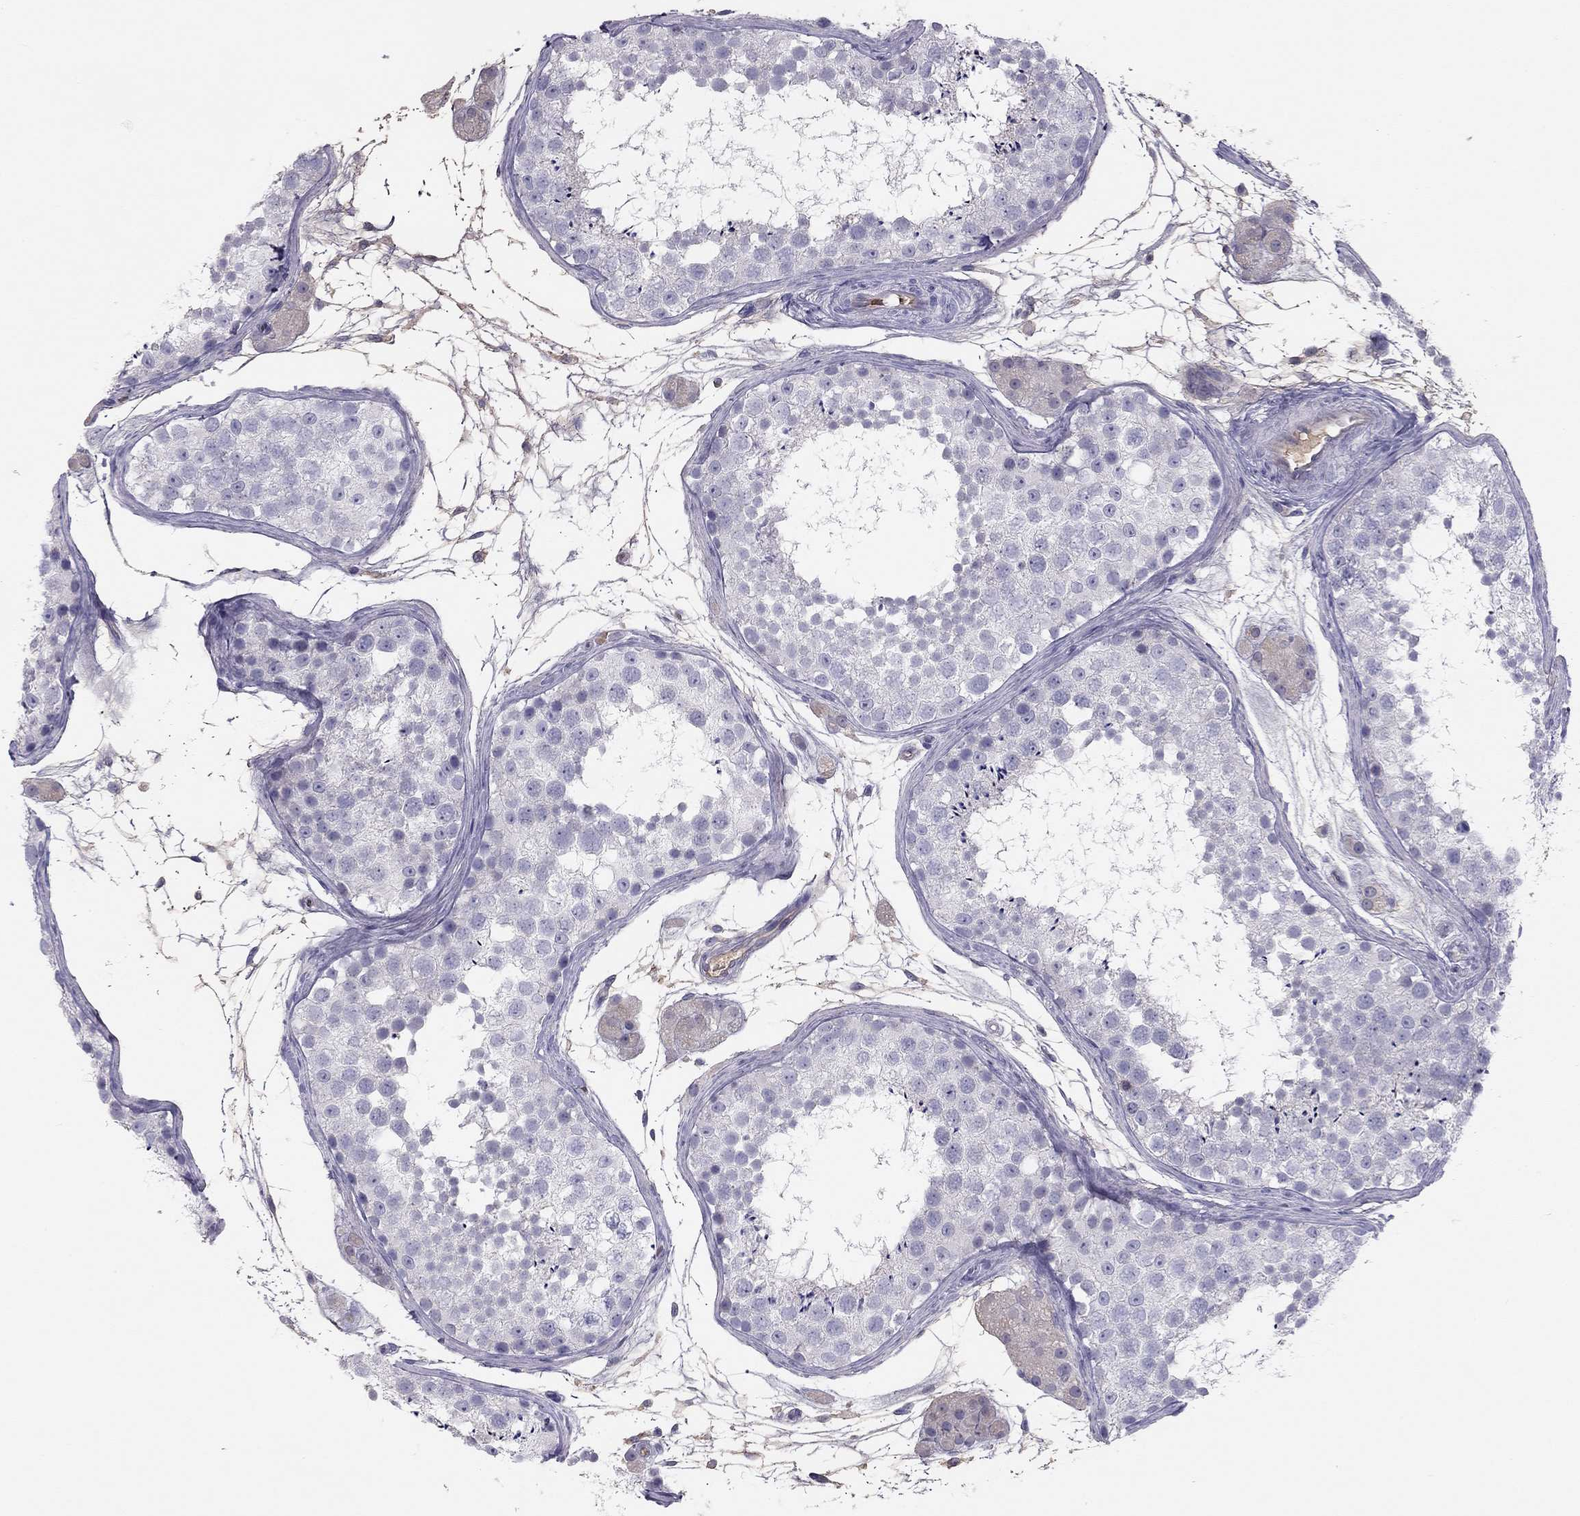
{"staining": {"intensity": "negative", "quantity": "none", "location": "none"}, "tissue": "testis", "cell_type": "Cells in seminiferous ducts", "image_type": "normal", "snomed": [{"axis": "morphology", "description": "Normal tissue, NOS"}, {"axis": "topography", "description": "Testis"}], "caption": "High power microscopy photomicrograph of an immunohistochemistry histopathology image of benign testis, revealing no significant expression in cells in seminiferous ducts.", "gene": "RHCE", "patient": {"sex": "male", "age": 41}}